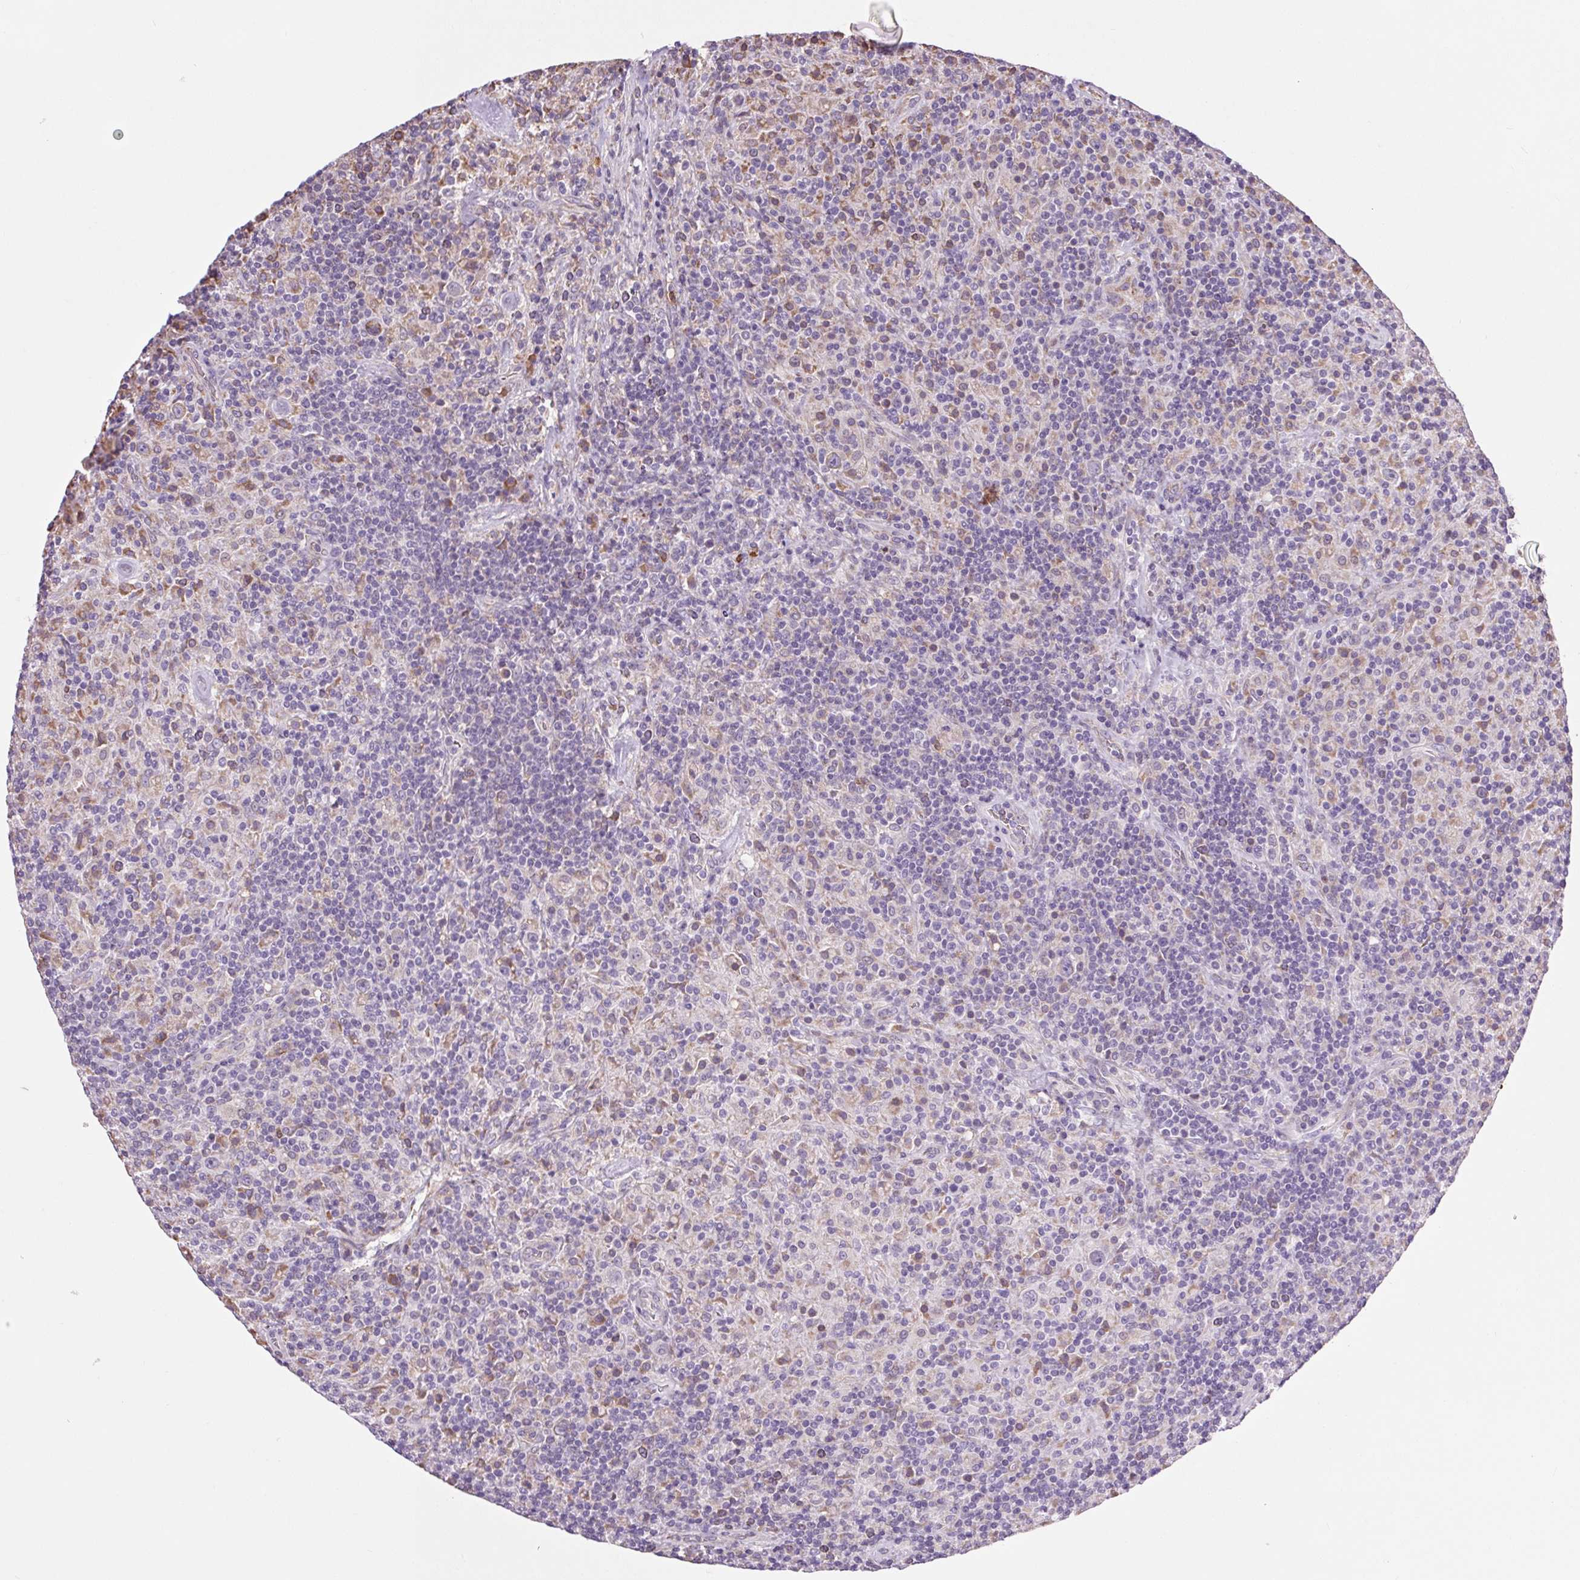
{"staining": {"intensity": "negative", "quantity": "none", "location": "none"}, "tissue": "lymphoma", "cell_type": "Tumor cells", "image_type": "cancer", "snomed": [{"axis": "morphology", "description": "Hodgkin's disease, NOS"}, {"axis": "topography", "description": "Lymph node"}], "caption": "The histopathology image displays no staining of tumor cells in Hodgkin's disease. (Immunohistochemistry, brightfield microscopy, high magnification).", "gene": "SNX31", "patient": {"sex": "male", "age": 70}}